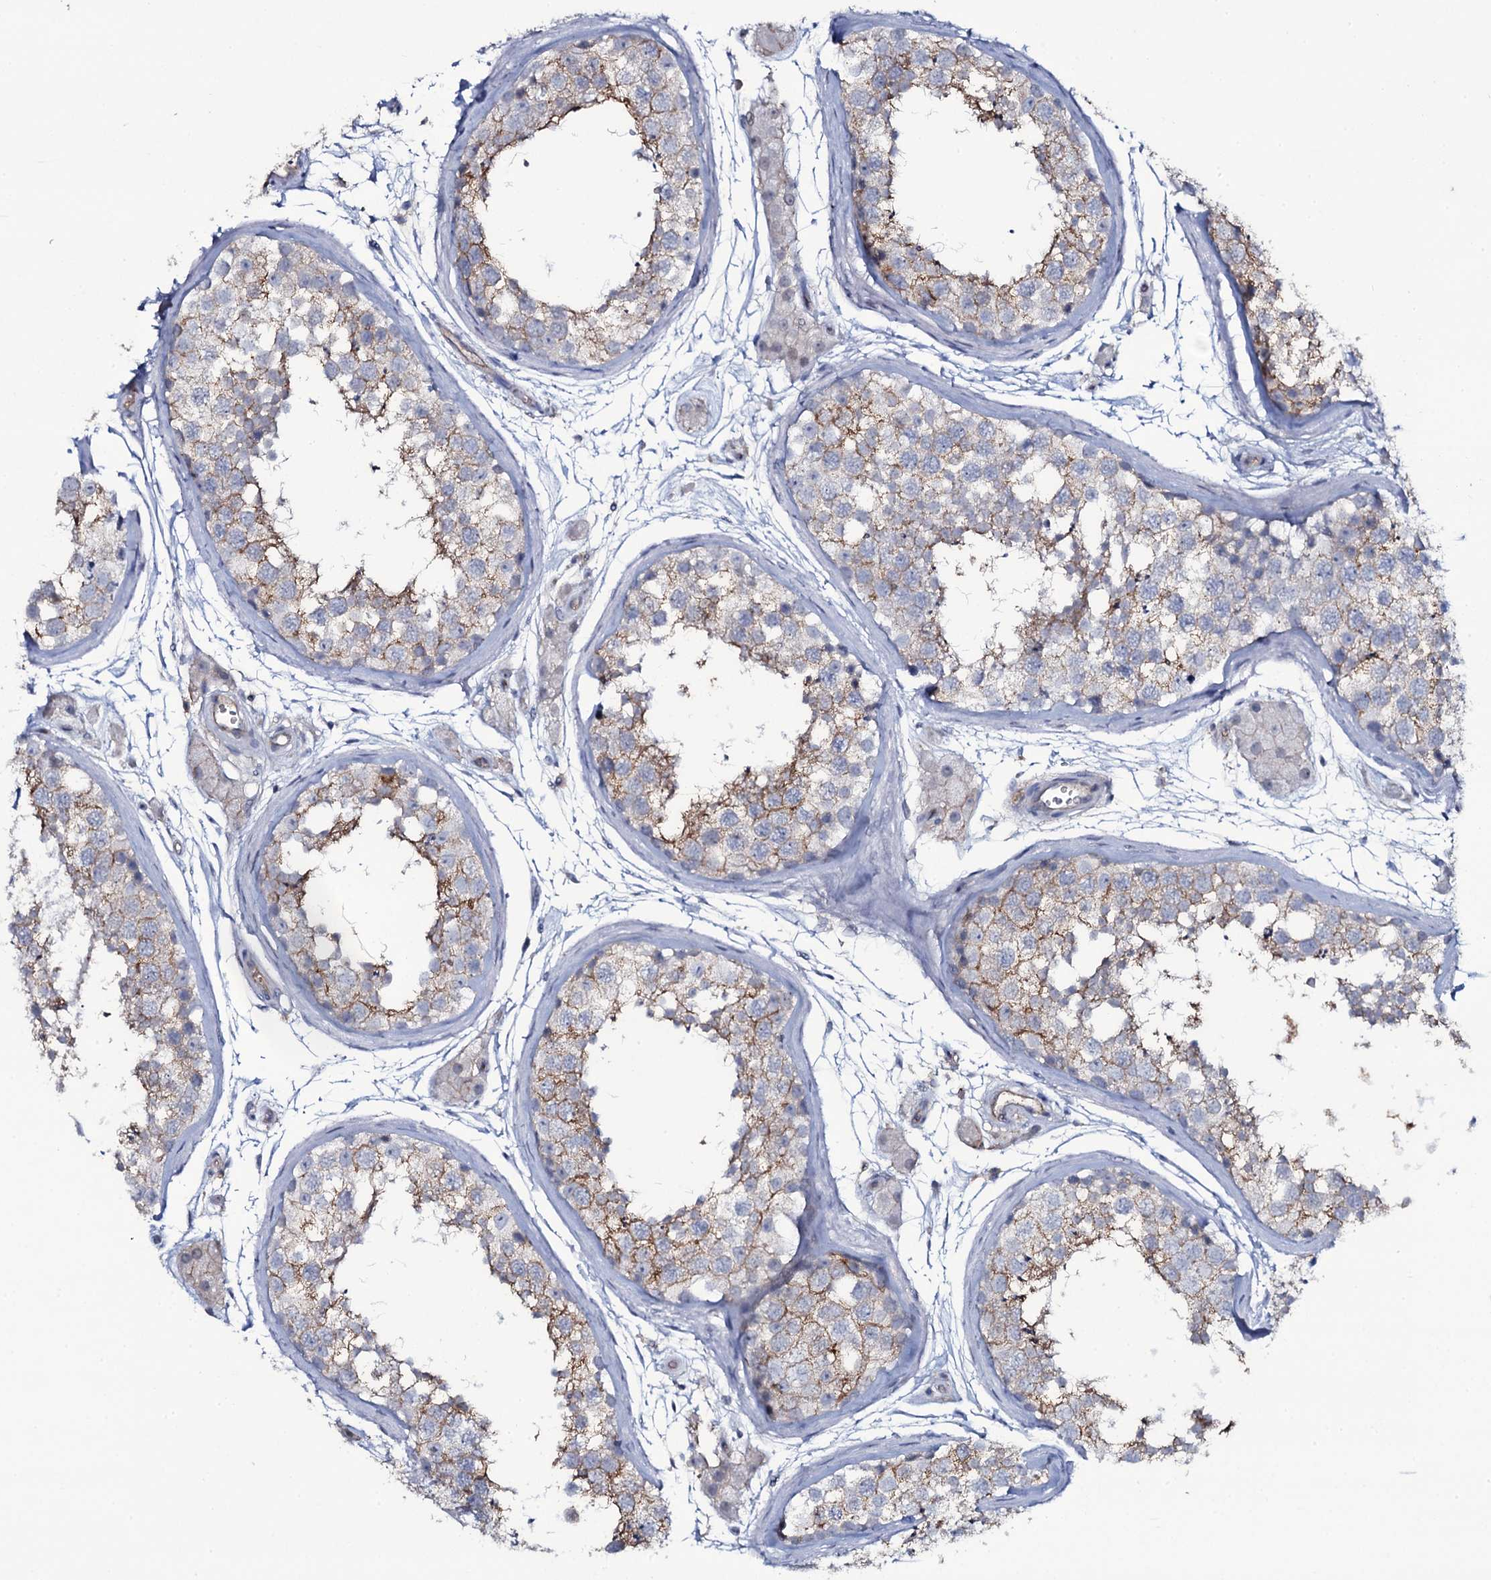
{"staining": {"intensity": "moderate", "quantity": "<25%", "location": "cytoplasmic/membranous"}, "tissue": "testis", "cell_type": "Cells in seminiferous ducts", "image_type": "normal", "snomed": [{"axis": "morphology", "description": "Normal tissue, NOS"}, {"axis": "topography", "description": "Testis"}], "caption": "Immunohistochemical staining of normal testis displays moderate cytoplasmic/membranous protein expression in approximately <25% of cells in seminiferous ducts. The staining was performed using DAB, with brown indicating positive protein expression. Nuclei are stained blue with hematoxylin.", "gene": "SNAP23", "patient": {"sex": "male", "age": 56}}